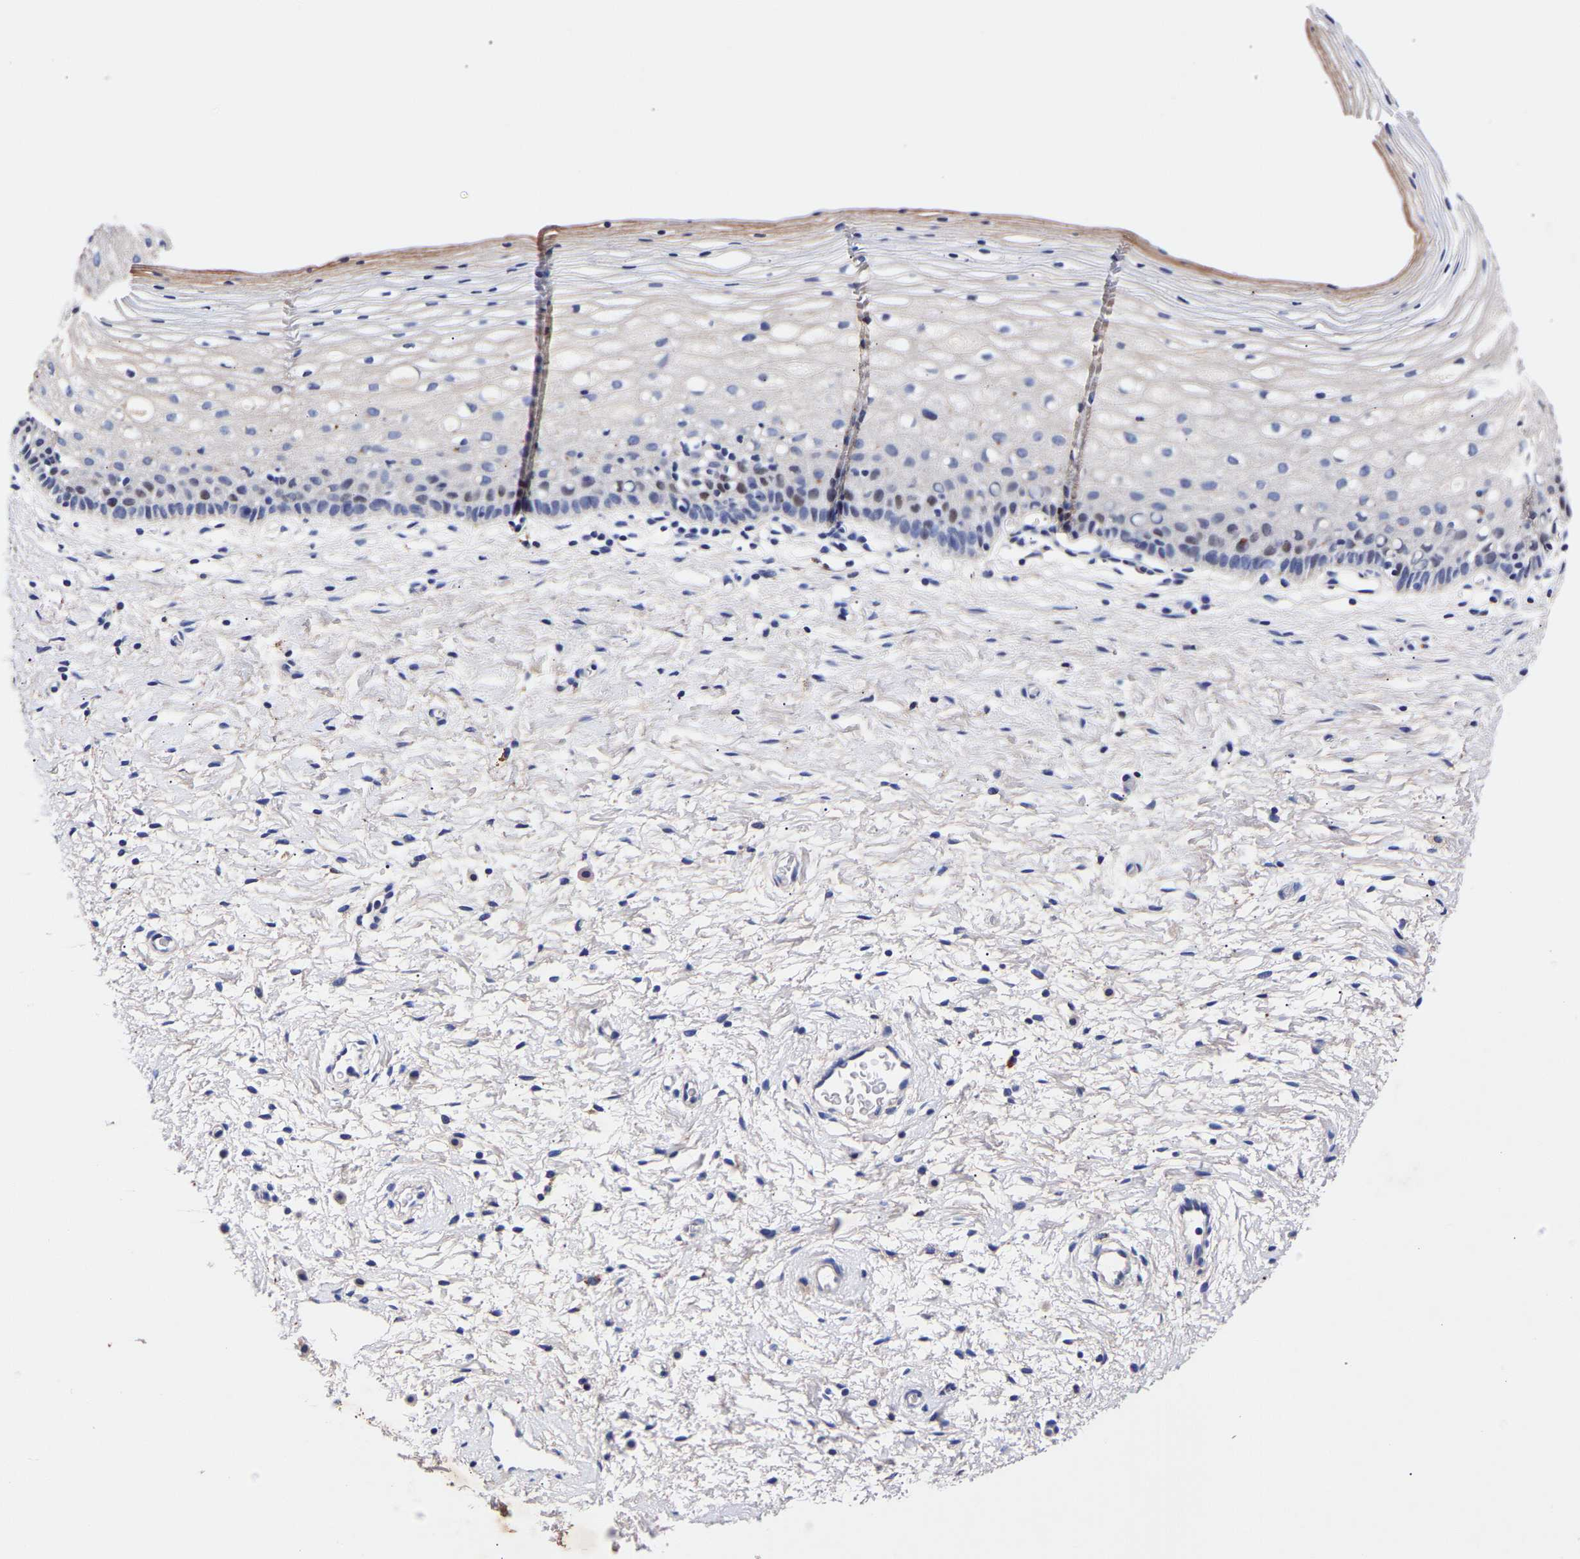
{"staining": {"intensity": "negative", "quantity": "none", "location": "none"}, "tissue": "cervix", "cell_type": "Glandular cells", "image_type": "normal", "snomed": [{"axis": "morphology", "description": "Normal tissue, NOS"}, {"axis": "topography", "description": "Cervix"}], "caption": "A micrograph of human cervix is negative for staining in glandular cells. Nuclei are stained in blue.", "gene": "SEM1", "patient": {"sex": "female", "age": 72}}